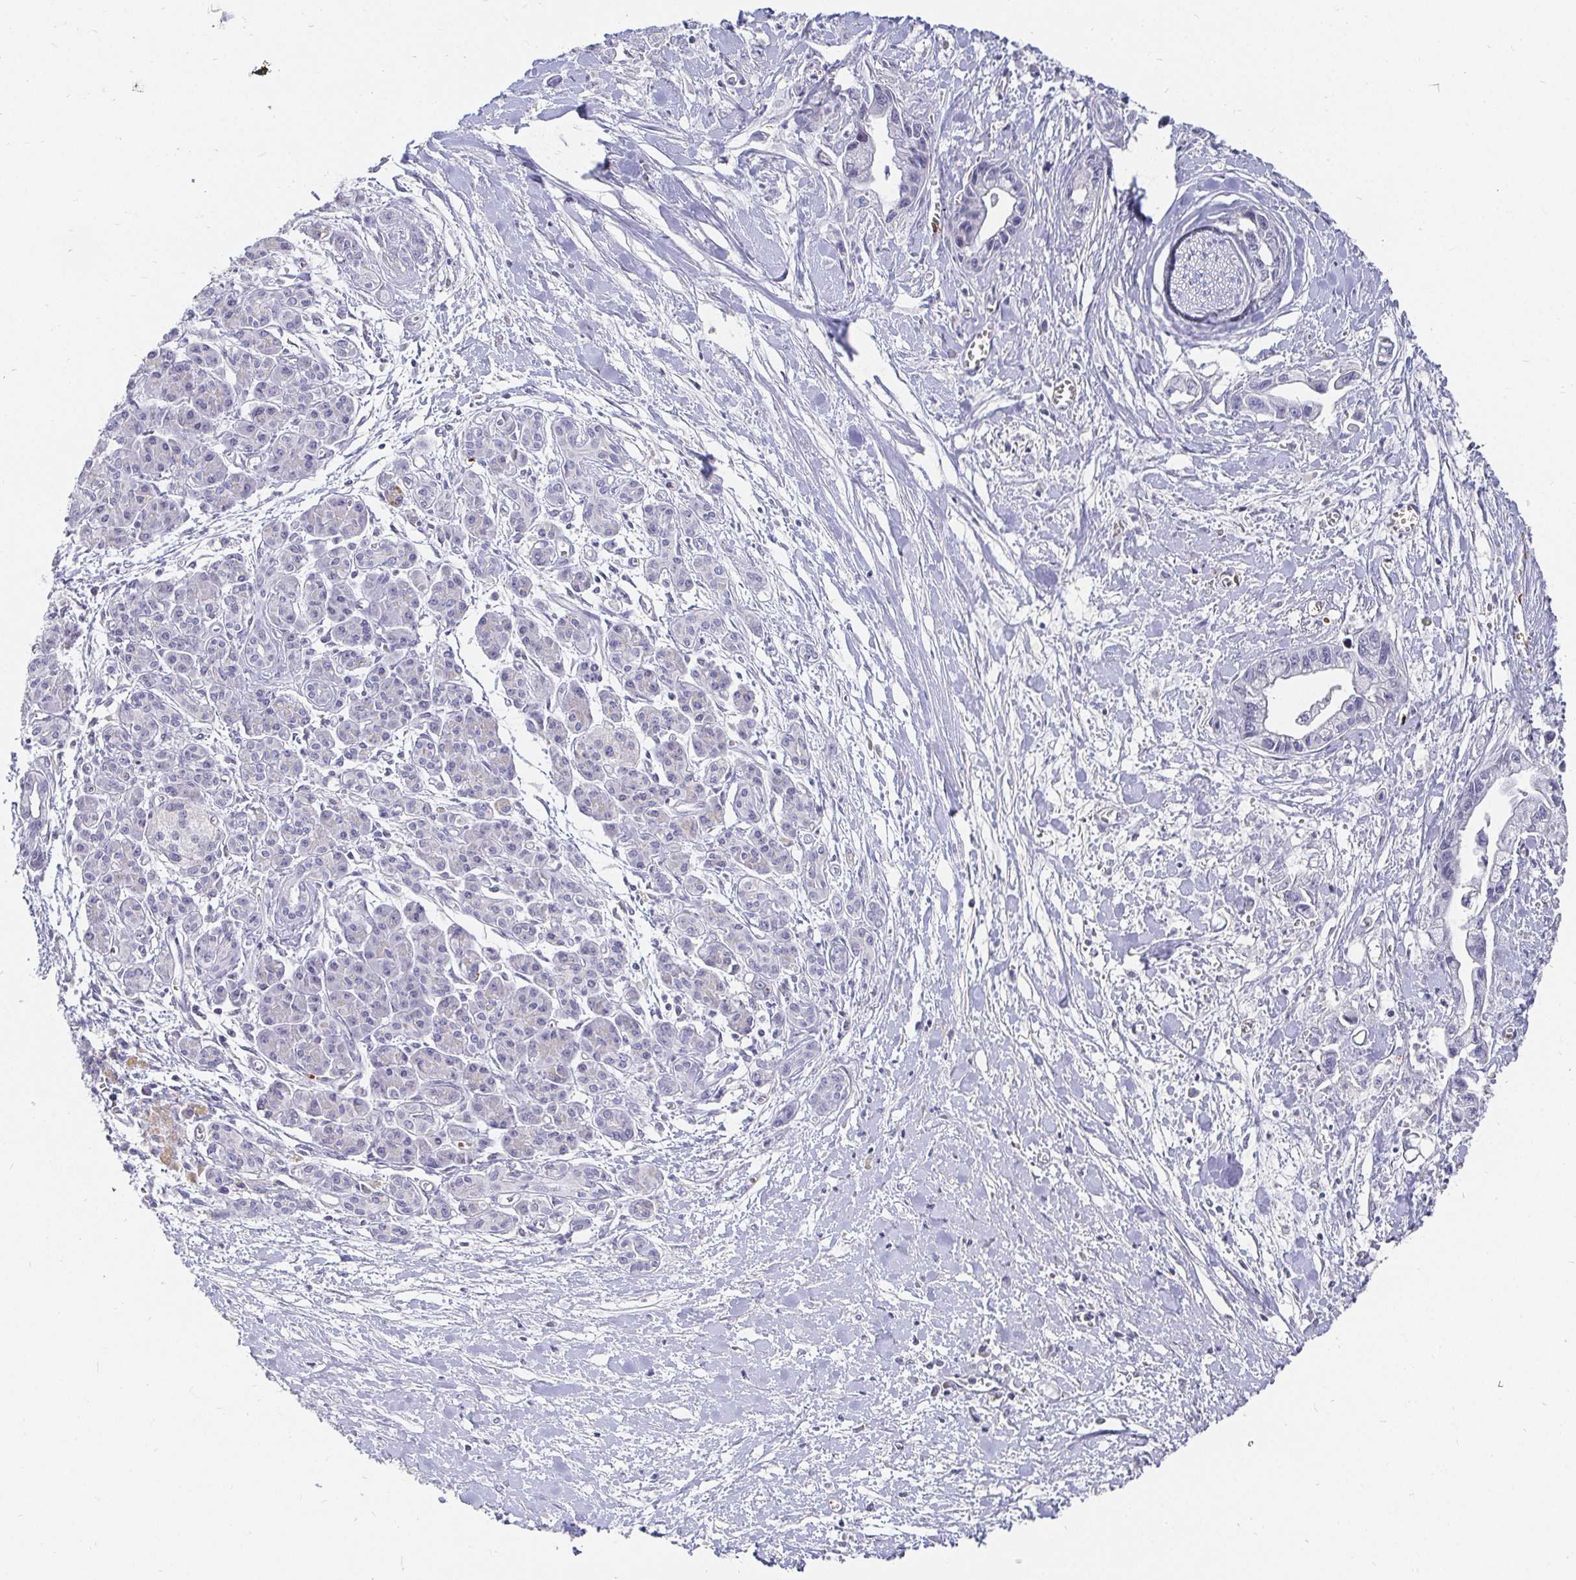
{"staining": {"intensity": "negative", "quantity": "none", "location": "none"}, "tissue": "pancreatic cancer", "cell_type": "Tumor cells", "image_type": "cancer", "snomed": [{"axis": "morphology", "description": "Adenocarcinoma, NOS"}, {"axis": "topography", "description": "Pancreas"}], "caption": "High magnification brightfield microscopy of pancreatic adenocarcinoma stained with DAB (brown) and counterstained with hematoxylin (blue): tumor cells show no significant positivity. (DAB immunohistochemistry (IHC) visualized using brightfield microscopy, high magnification).", "gene": "FGF21", "patient": {"sex": "male", "age": 61}}